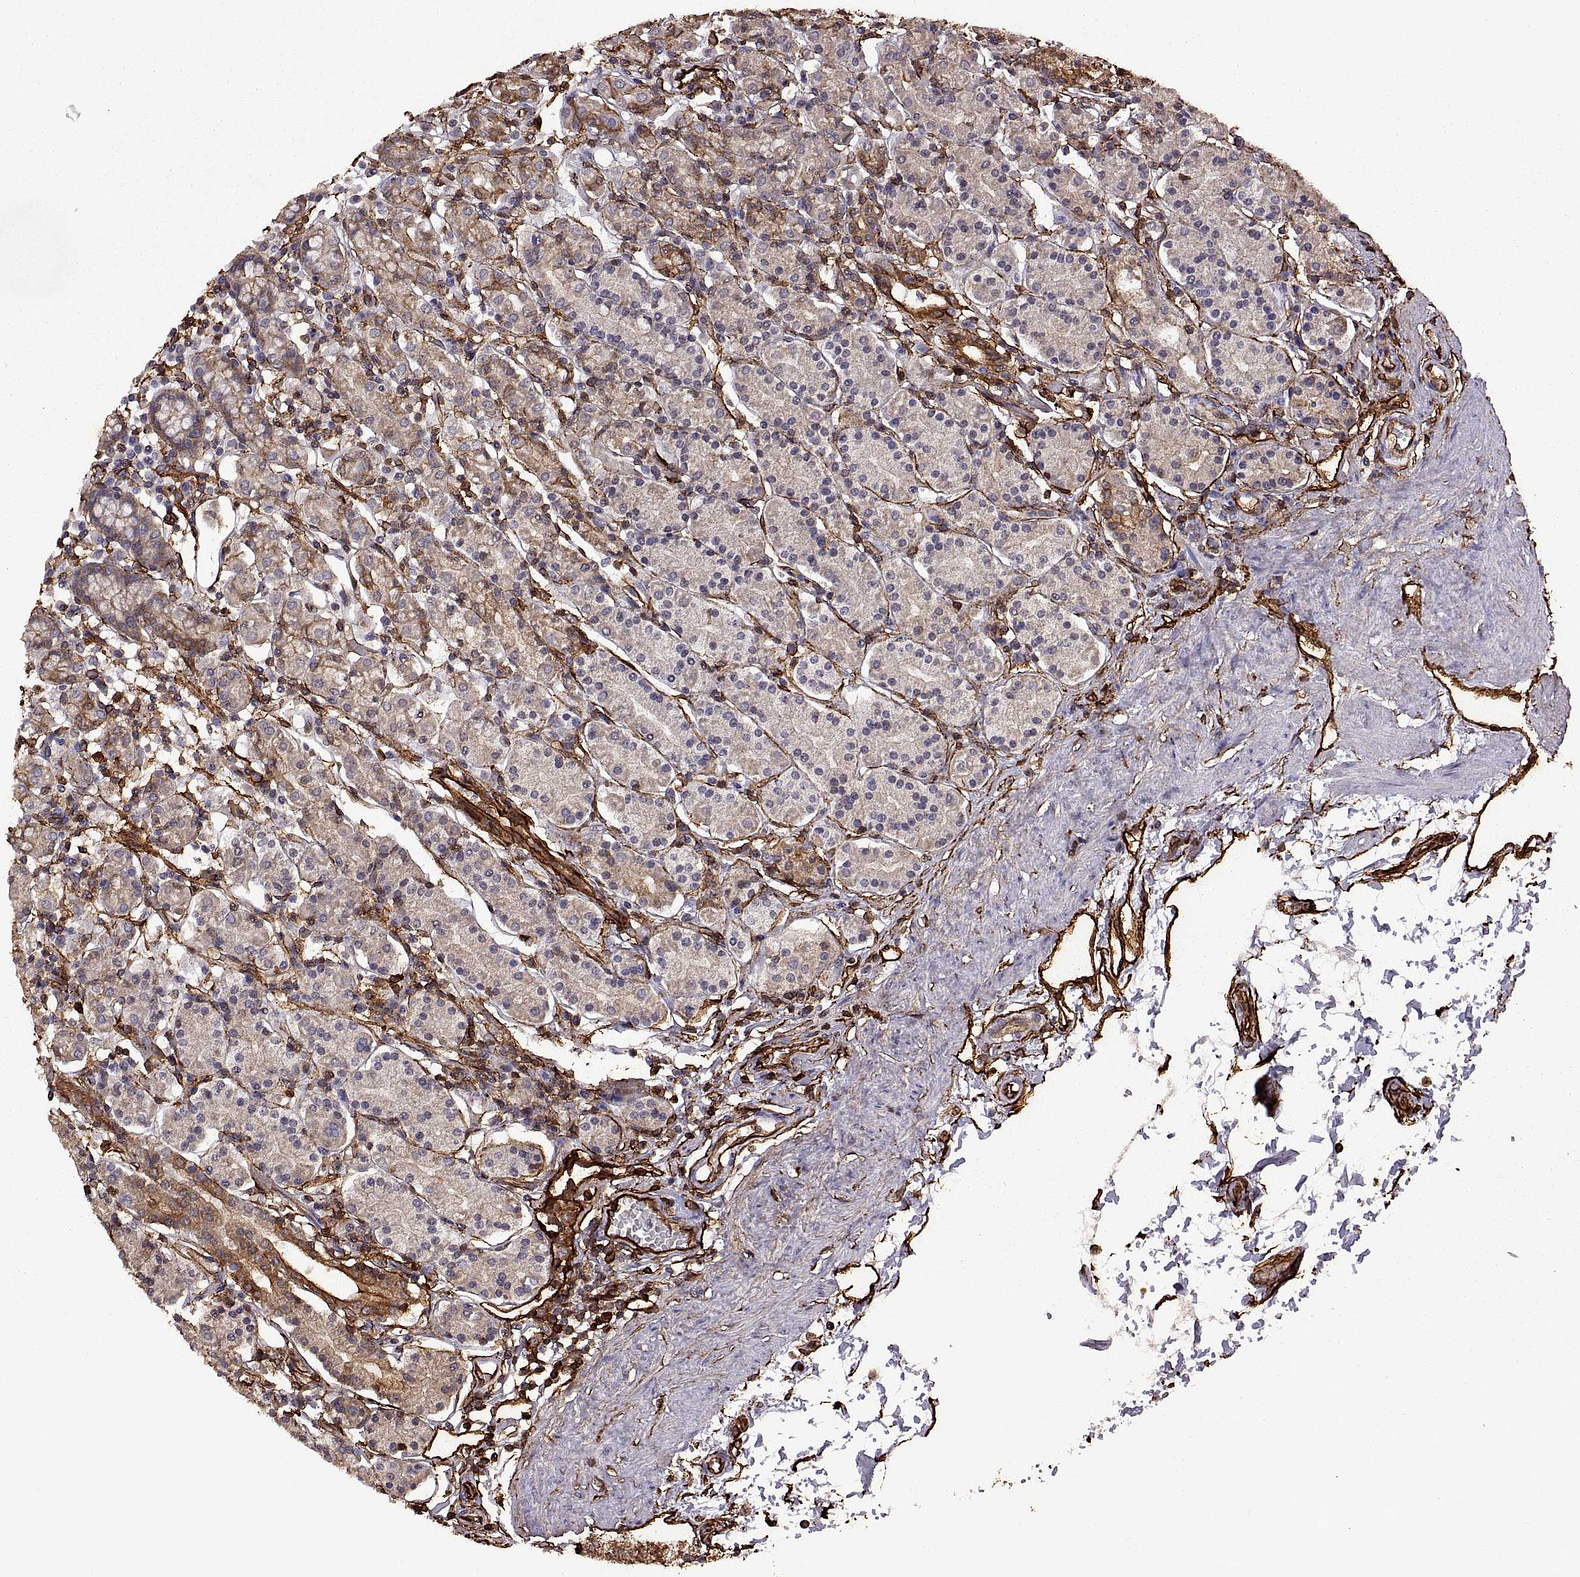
{"staining": {"intensity": "moderate", "quantity": "<25%", "location": "cytoplasmic/membranous"}, "tissue": "stomach", "cell_type": "Glandular cells", "image_type": "normal", "snomed": [{"axis": "morphology", "description": "Normal tissue, NOS"}, {"axis": "topography", "description": "Stomach, upper"}, {"axis": "topography", "description": "Stomach"}], "caption": "Immunohistochemical staining of unremarkable stomach reveals moderate cytoplasmic/membranous protein positivity in about <25% of glandular cells.", "gene": "S100A10", "patient": {"sex": "male", "age": 62}}